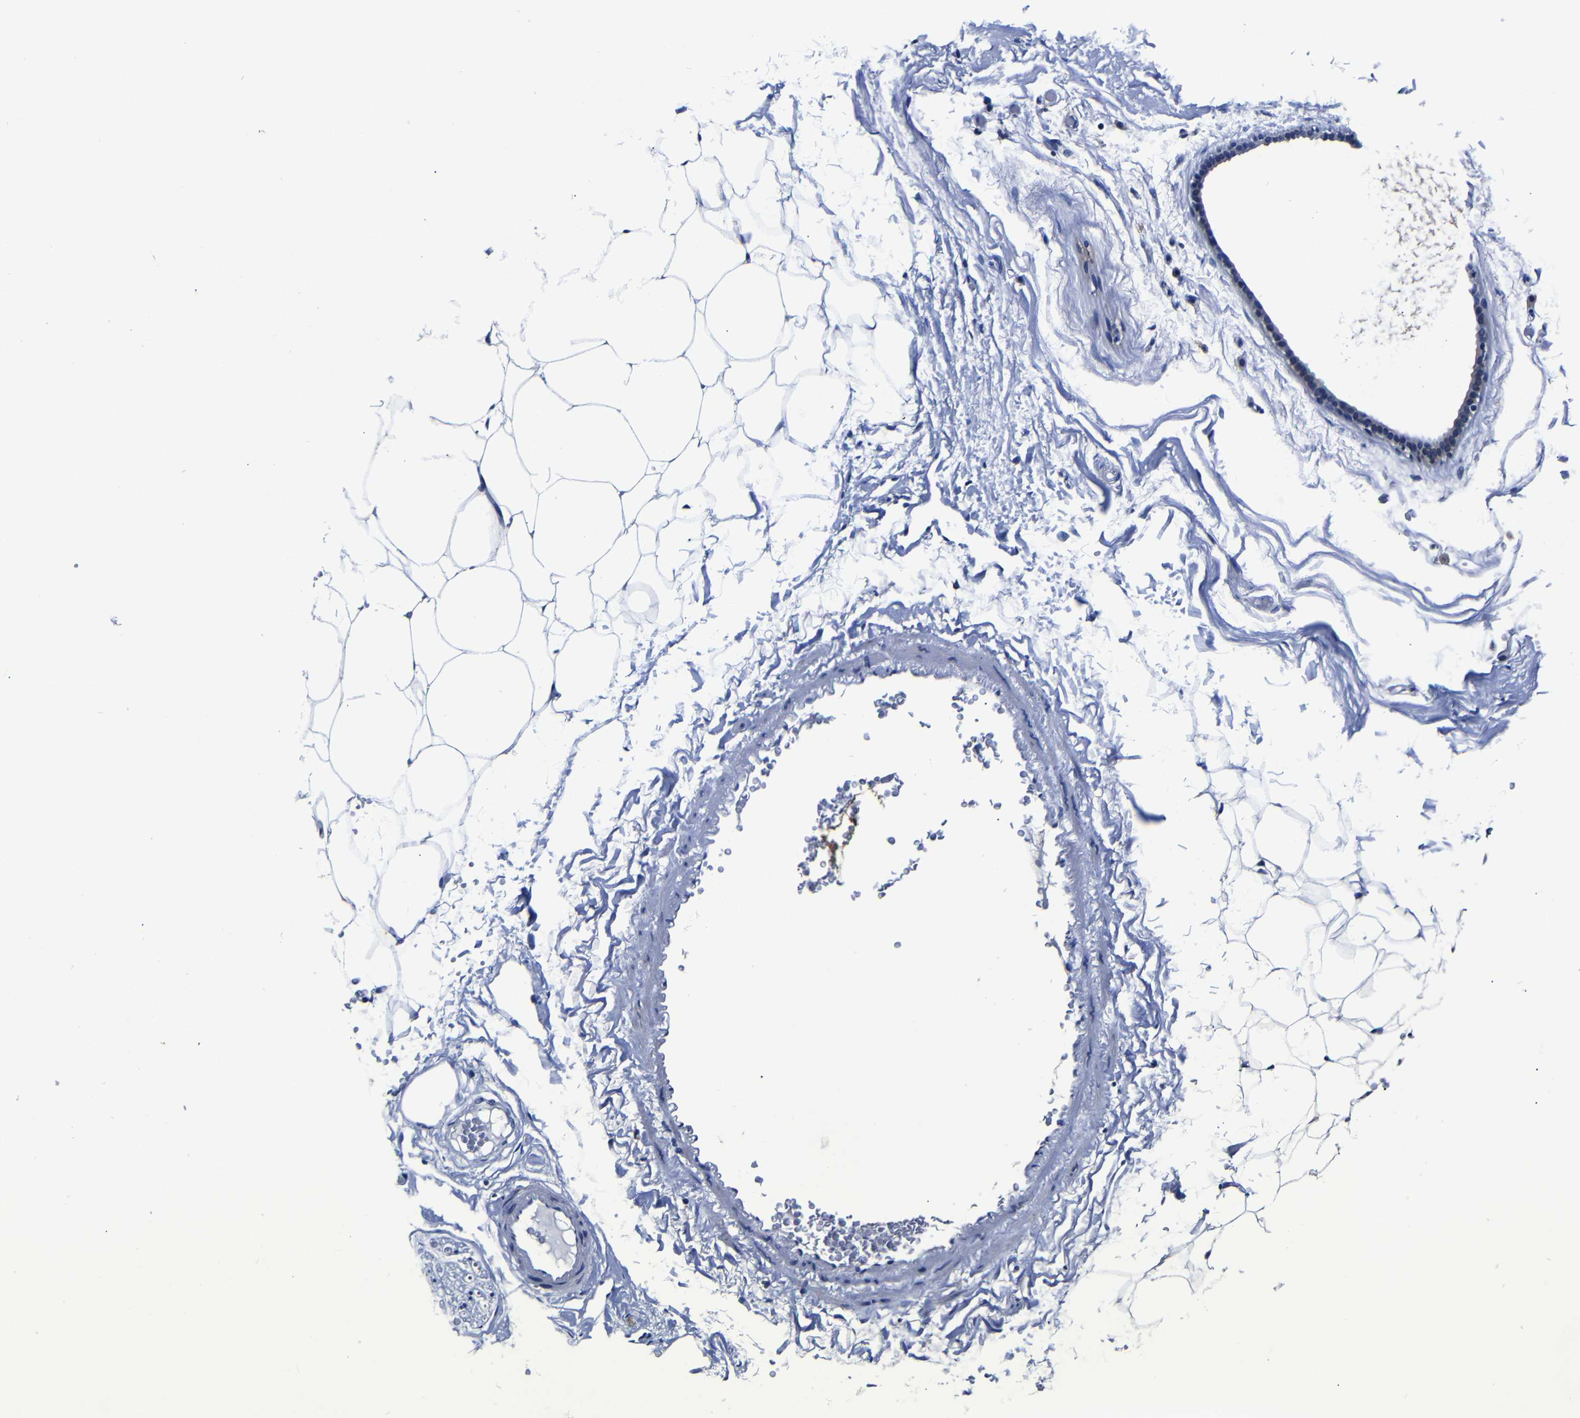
{"staining": {"intensity": "negative", "quantity": "none", "location": "none"}, "tissue": "adipose tissue", "cell_type": "Adipocytes", "image_type": "normal", "snomed": [{"axis": "morphology", "description": "Normal tissue, NOS"}, {"axis": "topography", "description": "Breast"}, {"axis": "topography", "description": "Soft tissue"}], "caption": "A micrograph of human adipose tissue is negative for staining in adipocytes. (Brightfield microscopy of DAB IHC at high magnification).", "gene": "DEPP1", "patient": {"sex": "female", "age": 75}}